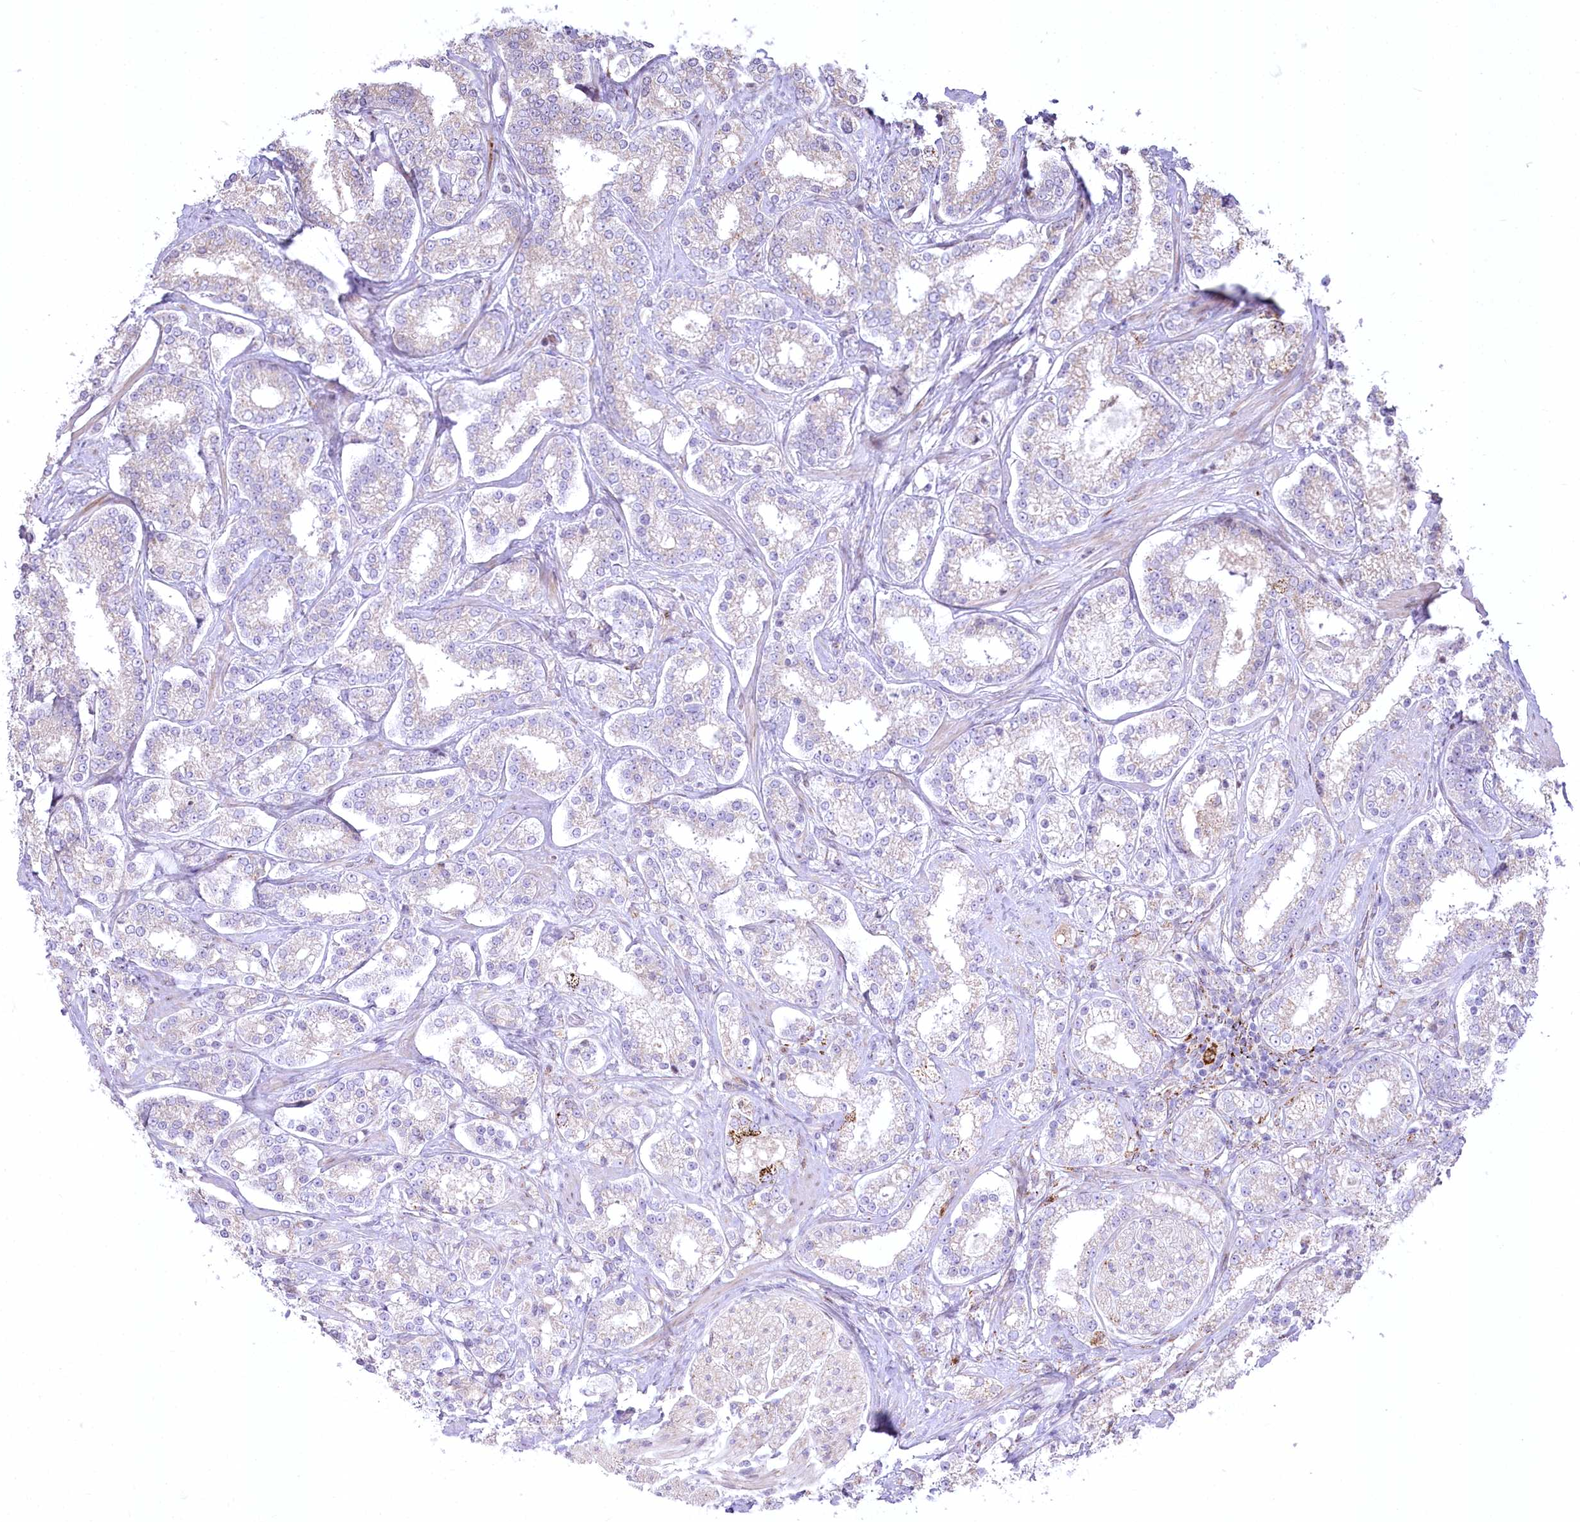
{"staining": {"intensity": "negative", "quantity": "none", "location": "none"}, "tissue": "prostate cancer", "cell_type": "Tumor cells", "image_type": "cancer", "snomed": [{"axis": "morphology", "description": "Normal tissue, NOS"}, {"axis": "morphology", "description": "Adenocarcinoma, High grade"}, {"axis": "topography", "description": "Prostate"}], "caption": "The micrograph shows no staining of tumor cells in high-grade adenocarcinoma (prostate).", "gene": "CEP164", "patient": {"sex": "male", "age": 83}}